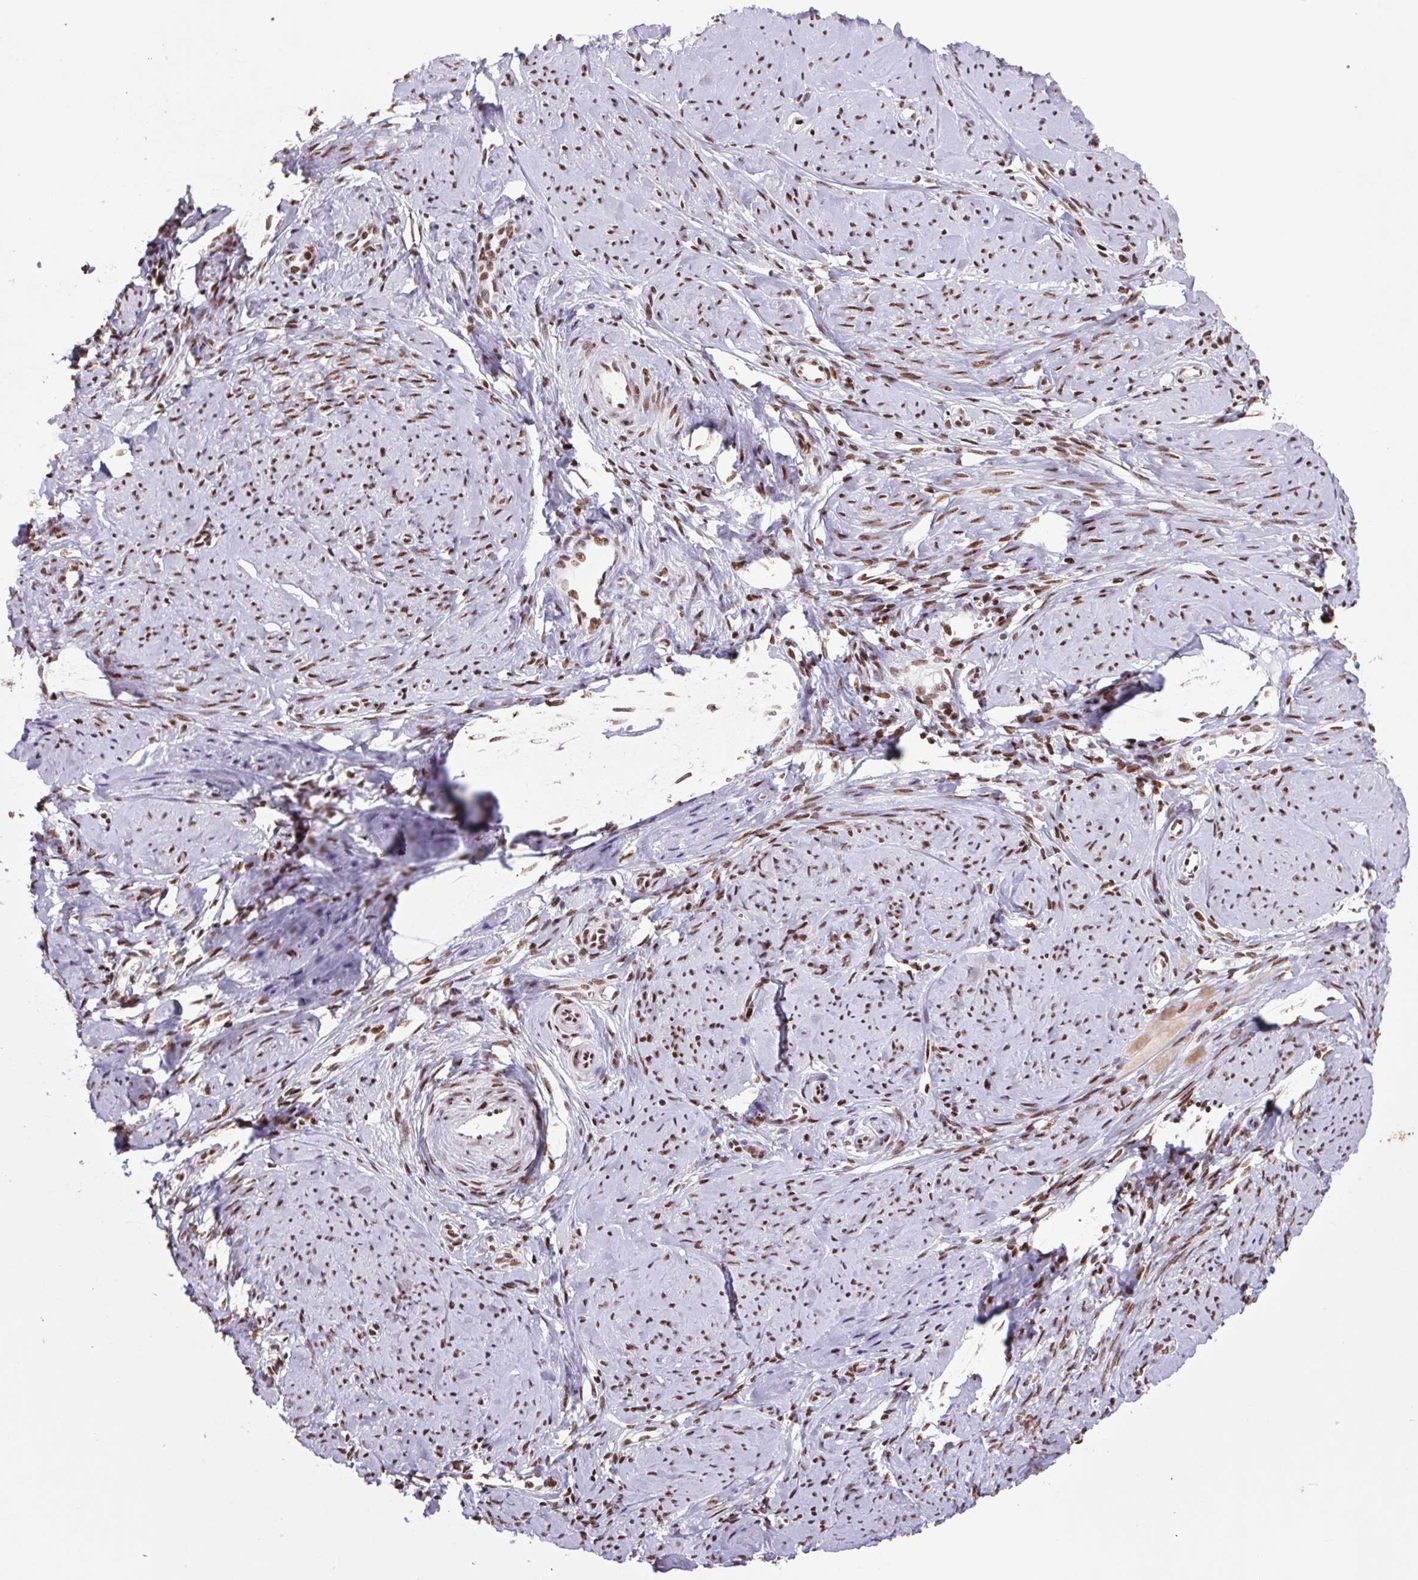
{"staining": {"intensity": "moderate", "quantity": ">75%", "location": "nuclear"}, "tissue": "smooth muscle", "cell_type": "Smooth muscle cells", "image_type": "normal", "snomed": [{"axis": "morphology", "description": "Normal tissue, NOS"}, {"axis": "topography", "description": "Smooth muscle"}], "caption": "A medium amount of moderate nuclear expression is appreciated in about >75% of smooth muscle cells in unremarkable smooth muscle.", "gene": "LDLRAD4", "patient": {"sex": "female", "age": 48}}